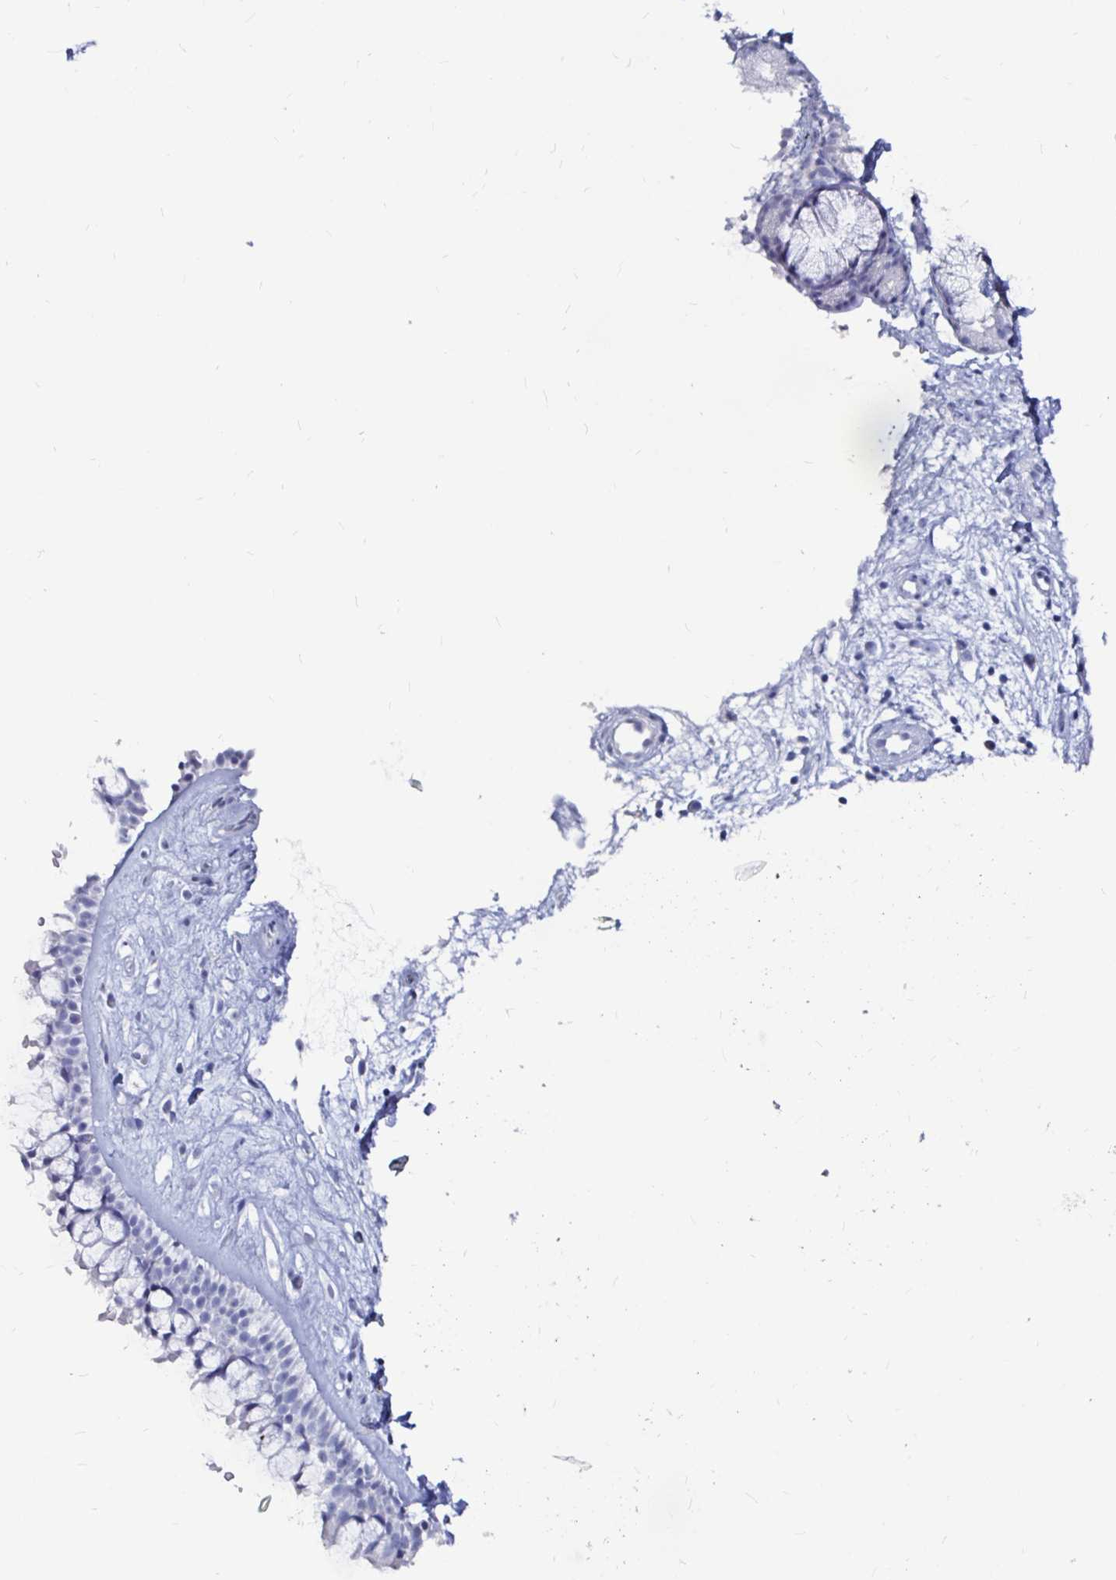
{"staining": {"intensity": "negative", "quantity": "none", "location": "none"}, "tissue": "nasopharynx", "cell_type": "Respiratory epithelial cells", "image_type": "normal", "snomed": [{"axis": "morphology", "description": "Normal tissue, NOS"}, {"axis": "topography", "description": "Nasopharynx"}], "caption": "Immunohistochemistry histopathology image of unremarkable human nasopharynx stained for a protein (brown), which exhibits no expression in respiratory epithelial cells.", "gene": "LUZP4", "patient": {"sex": "male", "age": 32}}